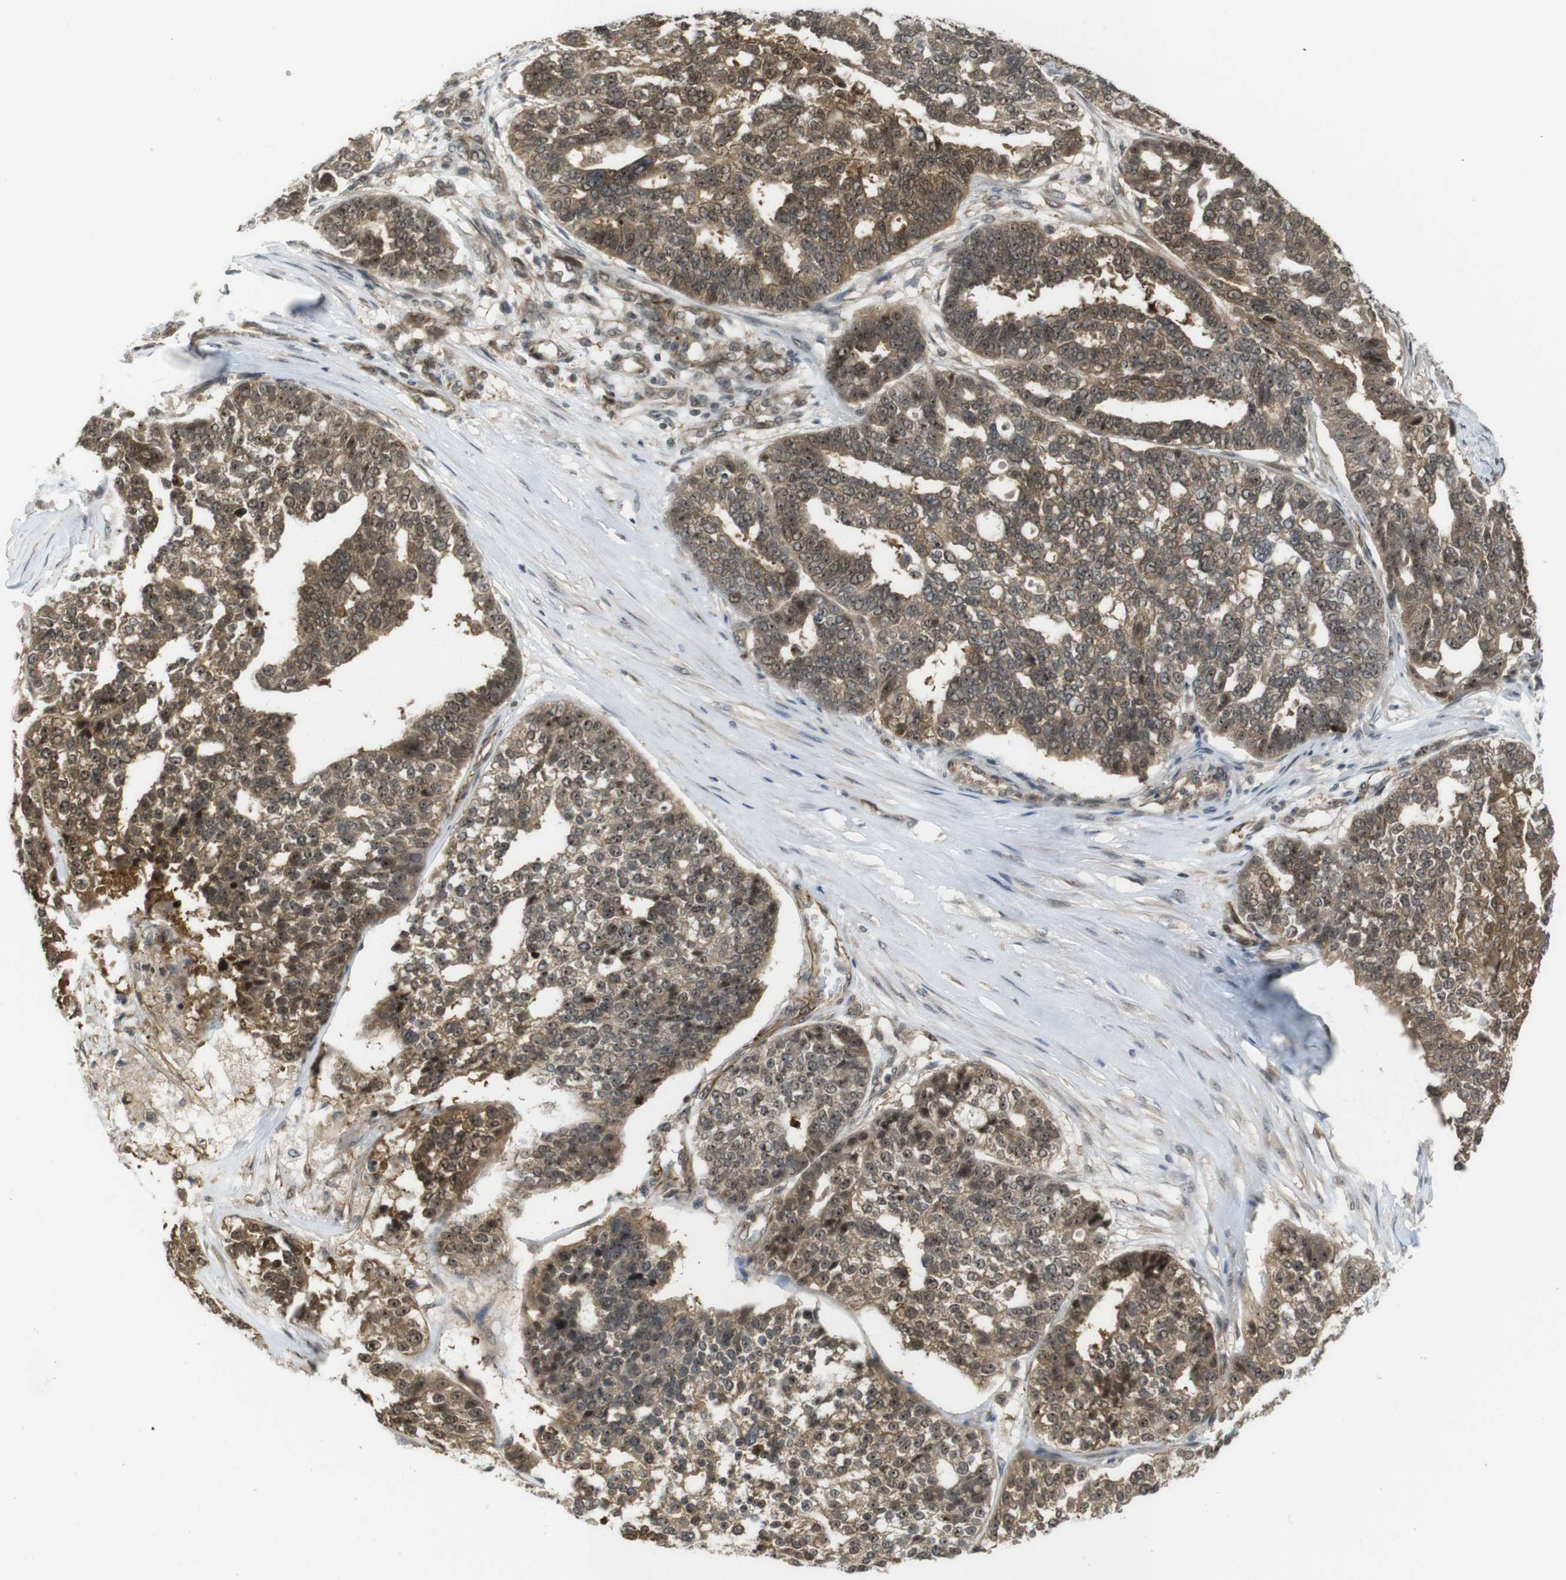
{"staining": {"intensity": "moderate", "quantity": ">75%", "location": "cytoplasmic/membranous,nuclear"}, "tissue": "ovarian cancer", "cell_type": "Tumor cells", "image_type": "cancer", "snomed": [{"axis": "morphology", "description": "Cystadenocarcinoma, serous, NOS"}, {"axis": "topography", "description": "Ovary"}], "caption": "Brown immunohistochemical staining in human serous cystadenocarcinoma (ovarian) reveals moderate cytoplasmic/membranous and nuclear staining in about >75% of tumor cells.", "gene": "CC2D1A", "patient": {"sex": "female", "age": 59}}